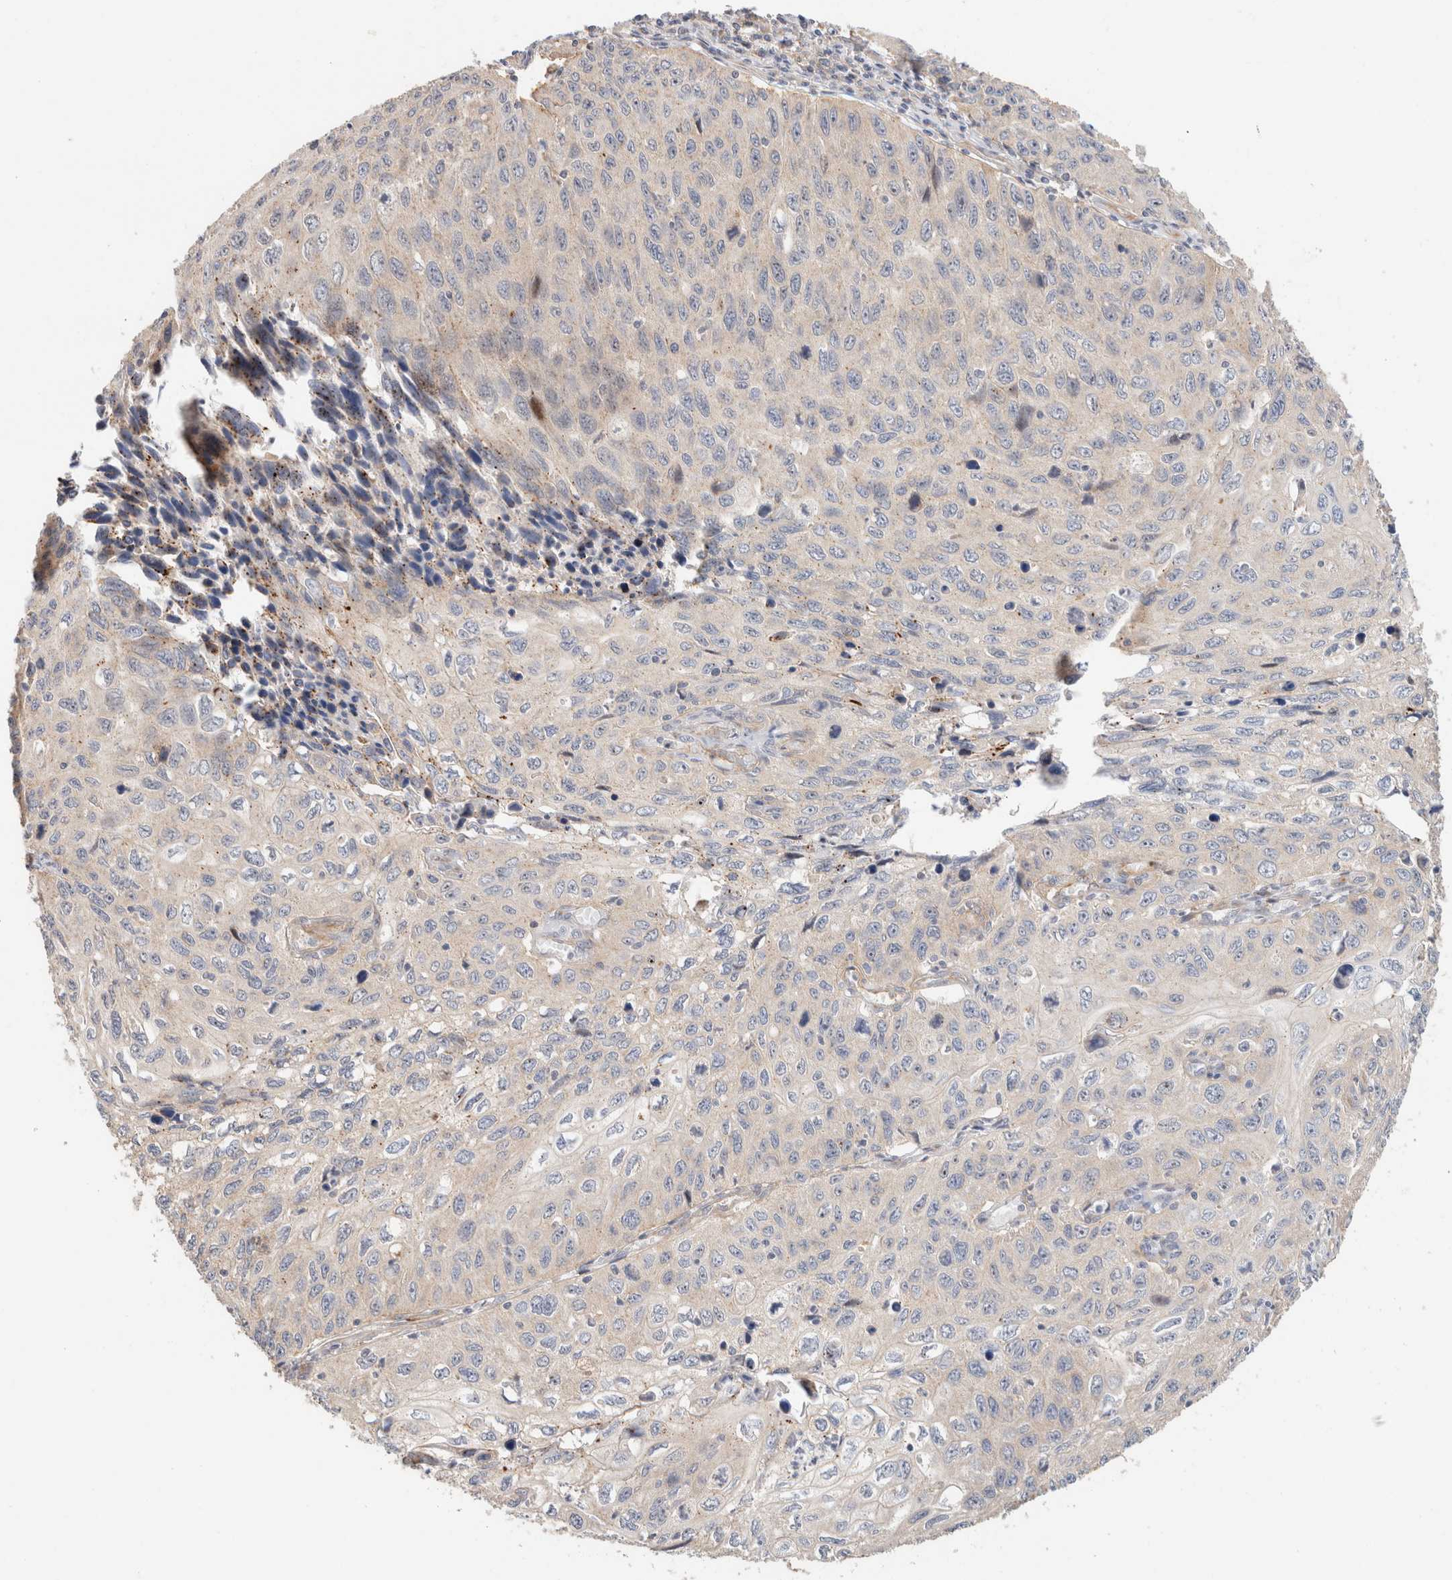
{"staining": {"intensity": "negative", "quantity": "none", "location": "none"}, "tissue": "cervical cancer", "cell_type": "Tumor cells", "image_type": "cancer", "snomed": [{"axis": "morphology", "description": "Squamous cell carcinoma, NOS"}, {"axis": "topography", "description": "Cervix"}], "caption": "Tumor cells are negative for protein expression in human squamous cell carcinoma (cervical).", "gene": "ID3", "patient": {"sex": "female", "age": 53}}